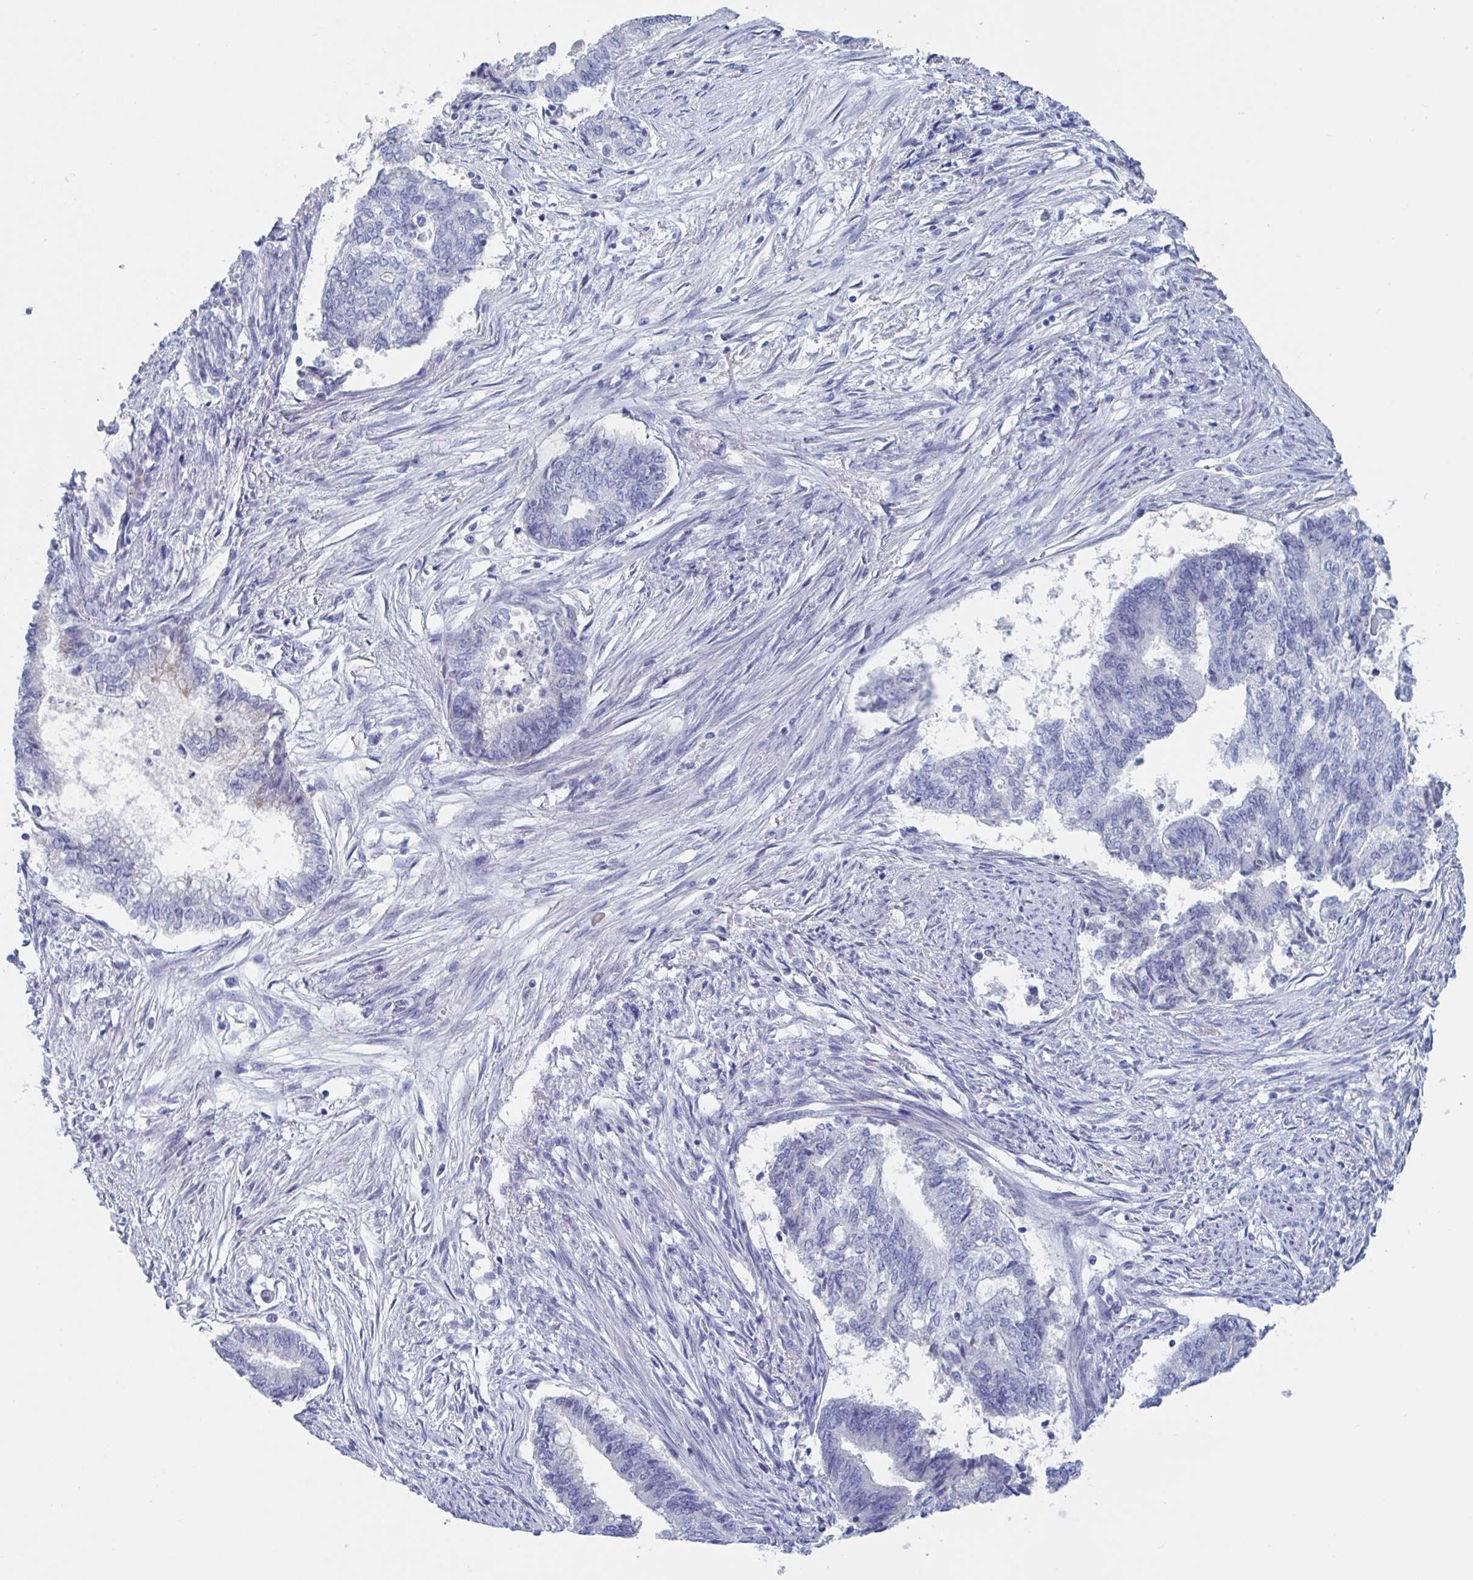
{"staining": {"intensity": "negative", "quantity": "none", "location": "none"}, "tissue": "endometrial cancer", "cell_type": "Tumor cells", "image_type": "cancer", "snomed": [{"axis": "morphology", "description": "Adenocarcinoma, NOS"}, {"axis": "topography", "description": "Endometrium"}], "caption": "DAB (3,3'-diaminobenzidine) immunohistochemical staining of human endometrial cancer exhibits no significant positivity in tumor cells. The staining is performed using DAB brown chromogen with nuclei counter-stained in using hematoxylin.", "gene": "DPEP3", "patient": {"sex": "female", "age": 65}}